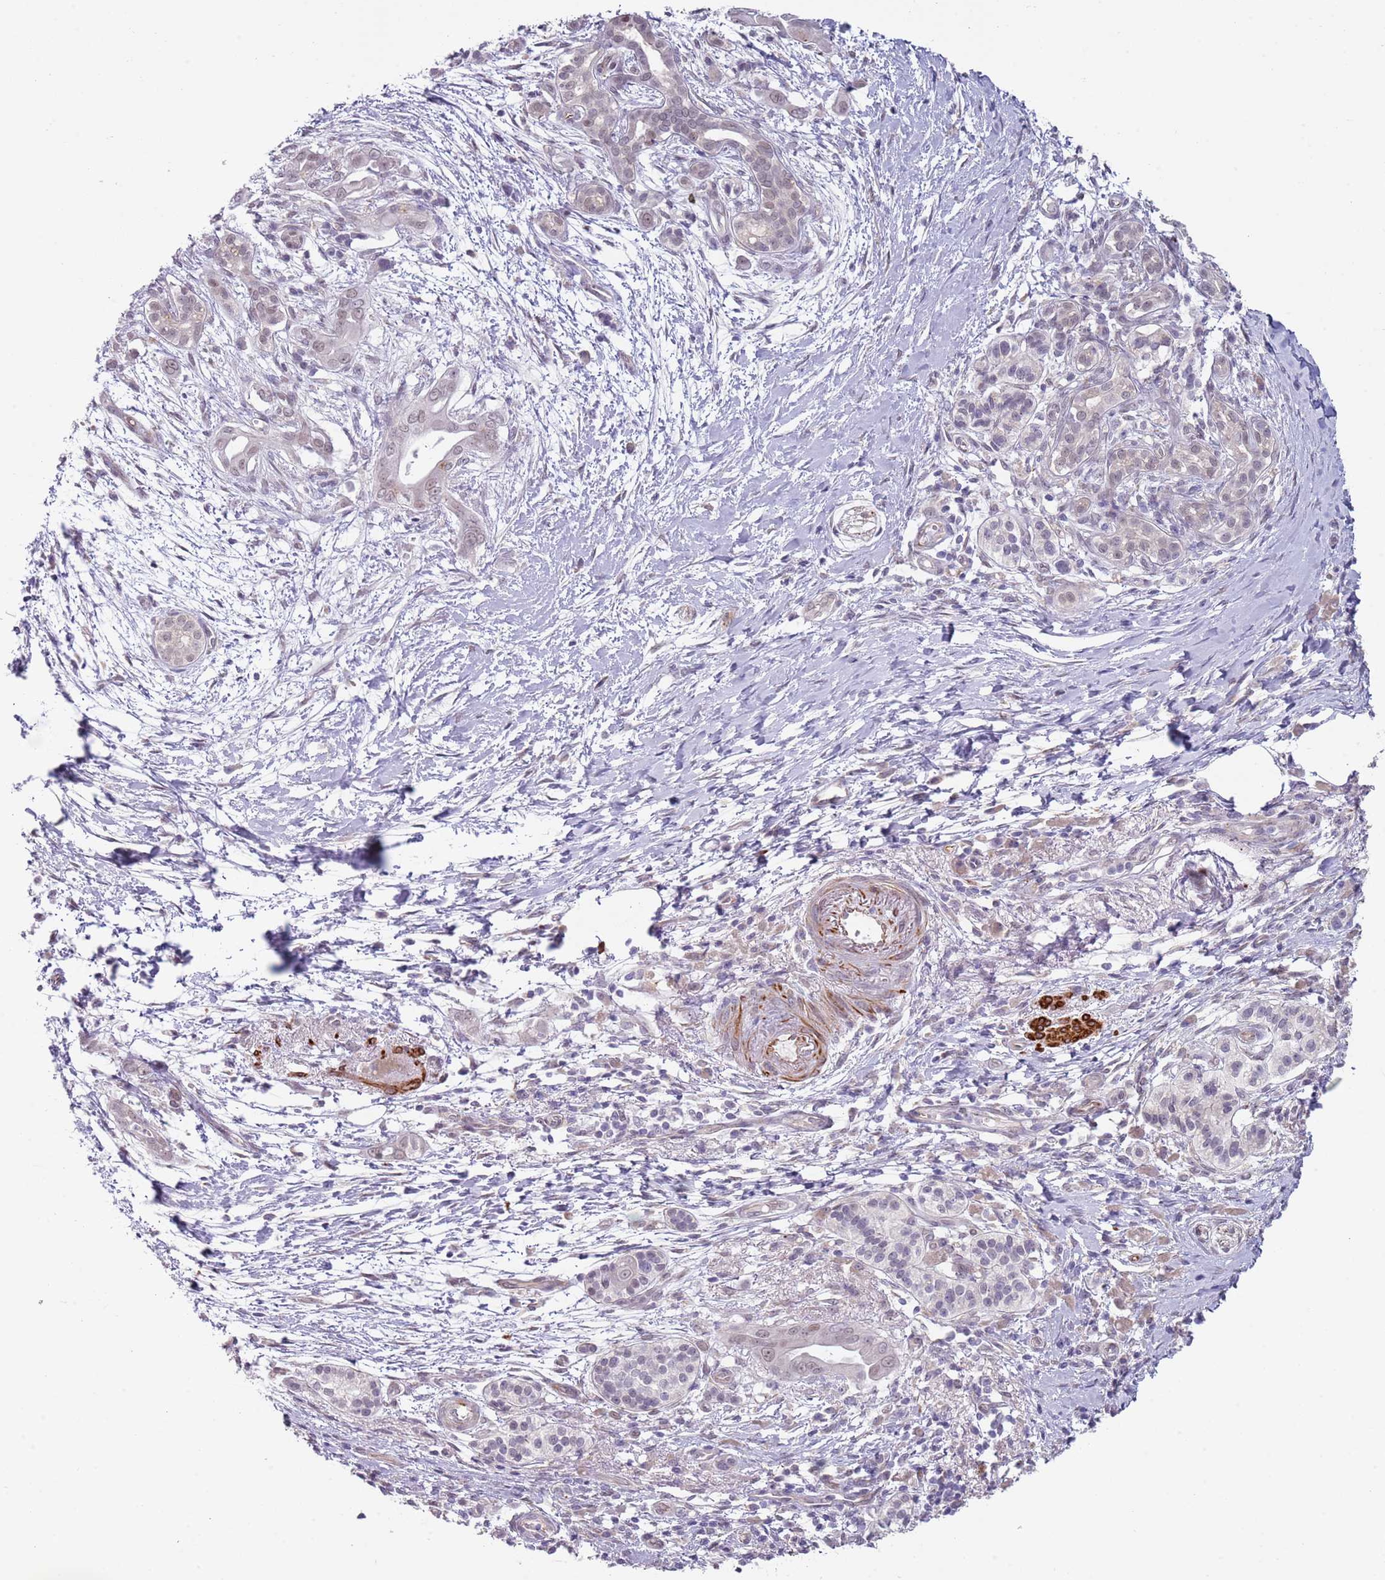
{"staining": {"intensity": "weak", "quantity": "25%-75%", "location": "nuclear"}, "tissue": "pancreatic cancer", "cell_type": "Tumor cells", "image_type": "cancer", "snomed": [{"axis": "morphology", "description": "Adenocarcinoma, NOS"}, {"axis": "topography", "description": "Pancreas"}], "caption": "Protein staining by immunohistochemistry exhibits weak nuclear expression in about 25%-75% of tumor cells in pancreatic cancer.", "gene": "NBPF3", "patient": {"sex": "male", "age": 71}}